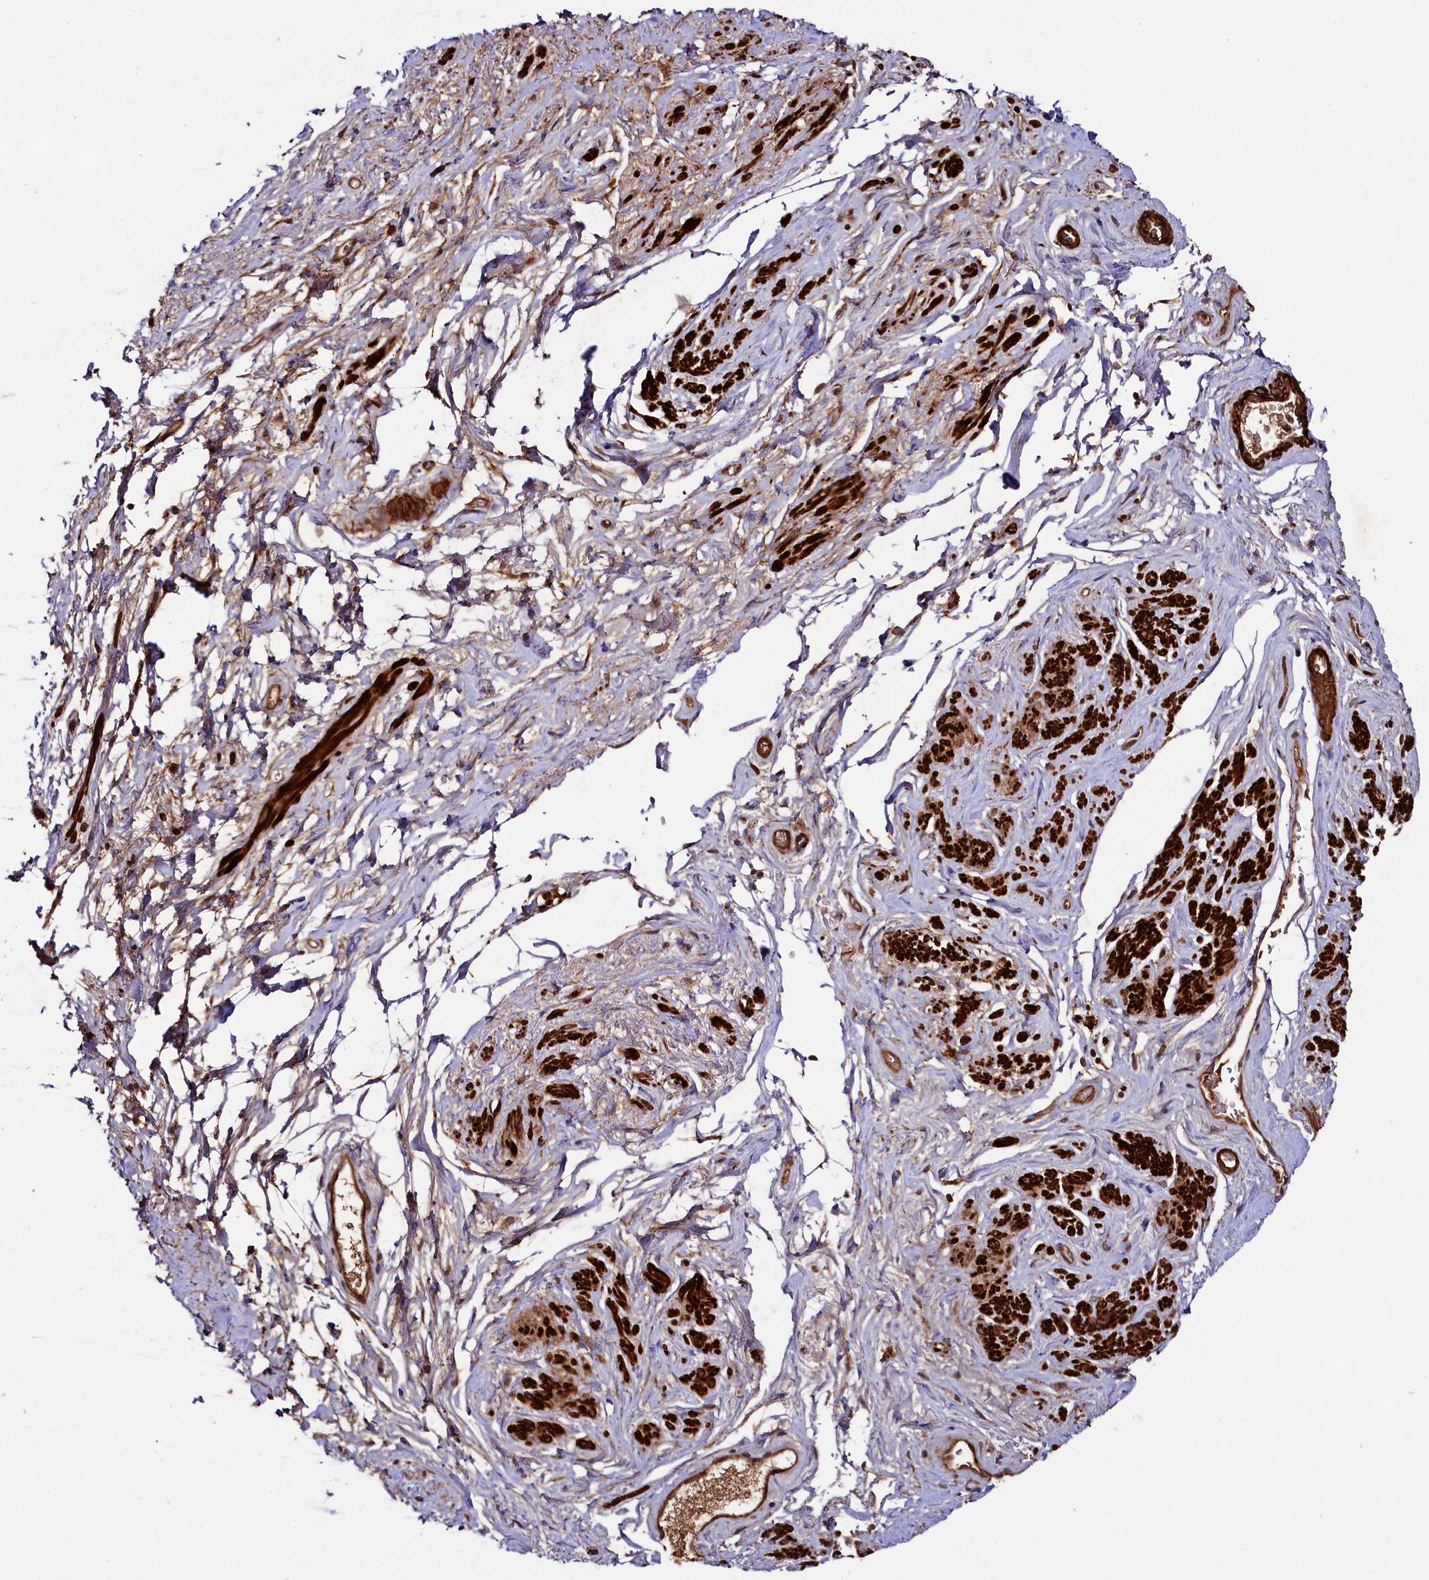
{"staining": {"intensity": "strong", "quantity": ">75%", "location": "cytoplasmic/membranous"}, "tissue": "smooth muscle", "cell_type": "Smooth muscle cells", "image_type": "normal", "snomed": [{"axis": "morphology", "description": "Normal tissue, NOS"}, {"axis": "topography", "description": "Smooth muscle"}, {"axis": "topography", "description": "Peripheral nerve tissue"}], "caption": "Smooth muscle cells show high levels of strong cytoplasmic/membranous positivity in about >75% of cells in unremarkable smooth muscle.", "gene": "CCDC102A", "patient": {"sex": "male", "age": 69}}